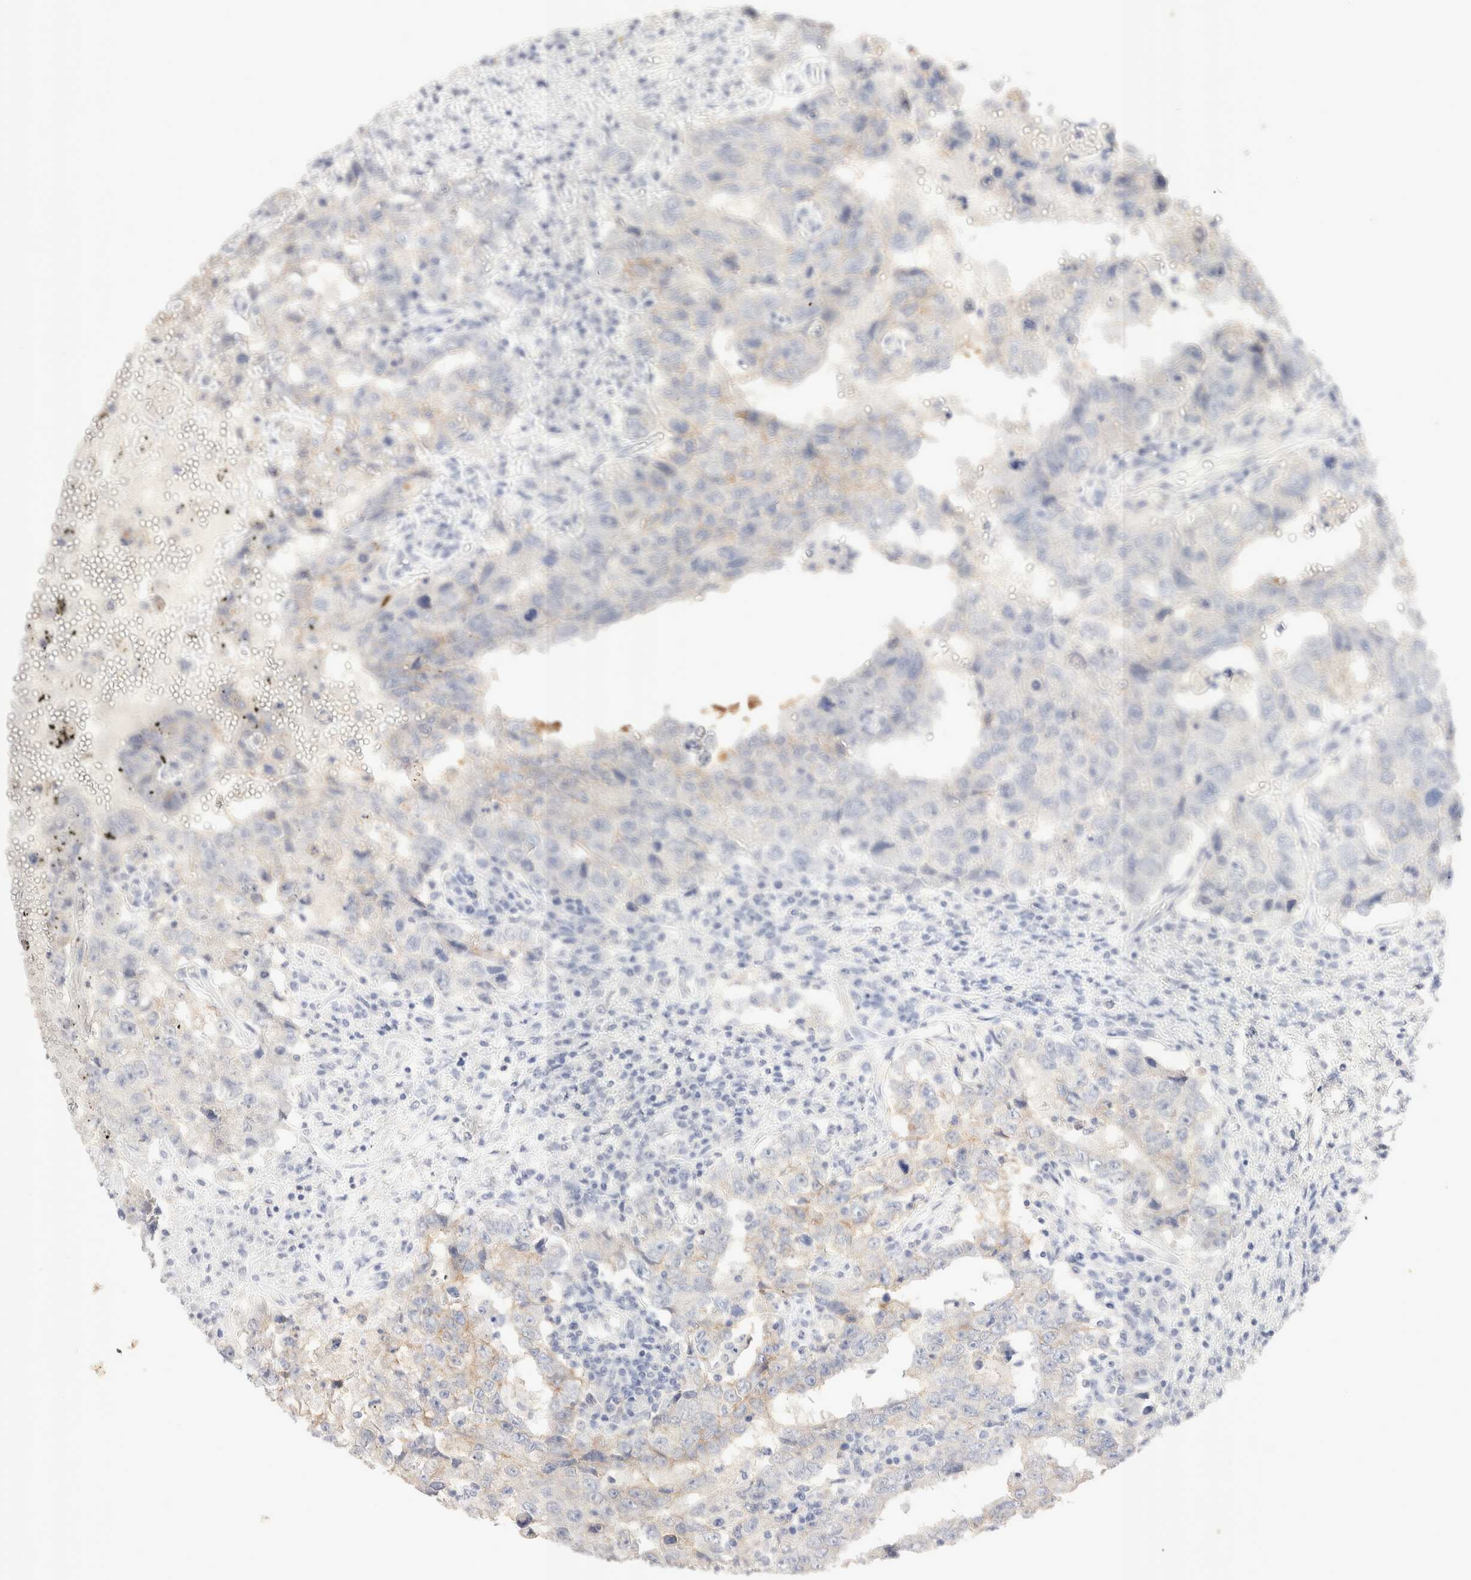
{"staining": {"intensity": "weak", "quantity": "<25%", "location": "cytoplasmic/membranous"}, "tissue": "testis cancer", "cell_type": "Tumor cells", "image_type": "cancer", "snomed": [{"axis": "morphology", "description": "Carcinoma, Embryonal, NOS"}, {"axis": "topography", "description": "Testis"}], "caption": "This is a histopathology image of IHC staining of testis cancer (embryonal carcinoma), which shows no positivity in tumor cells.", "gene": "EPCAM", "patient": {"sex": "male", "age": 26}}